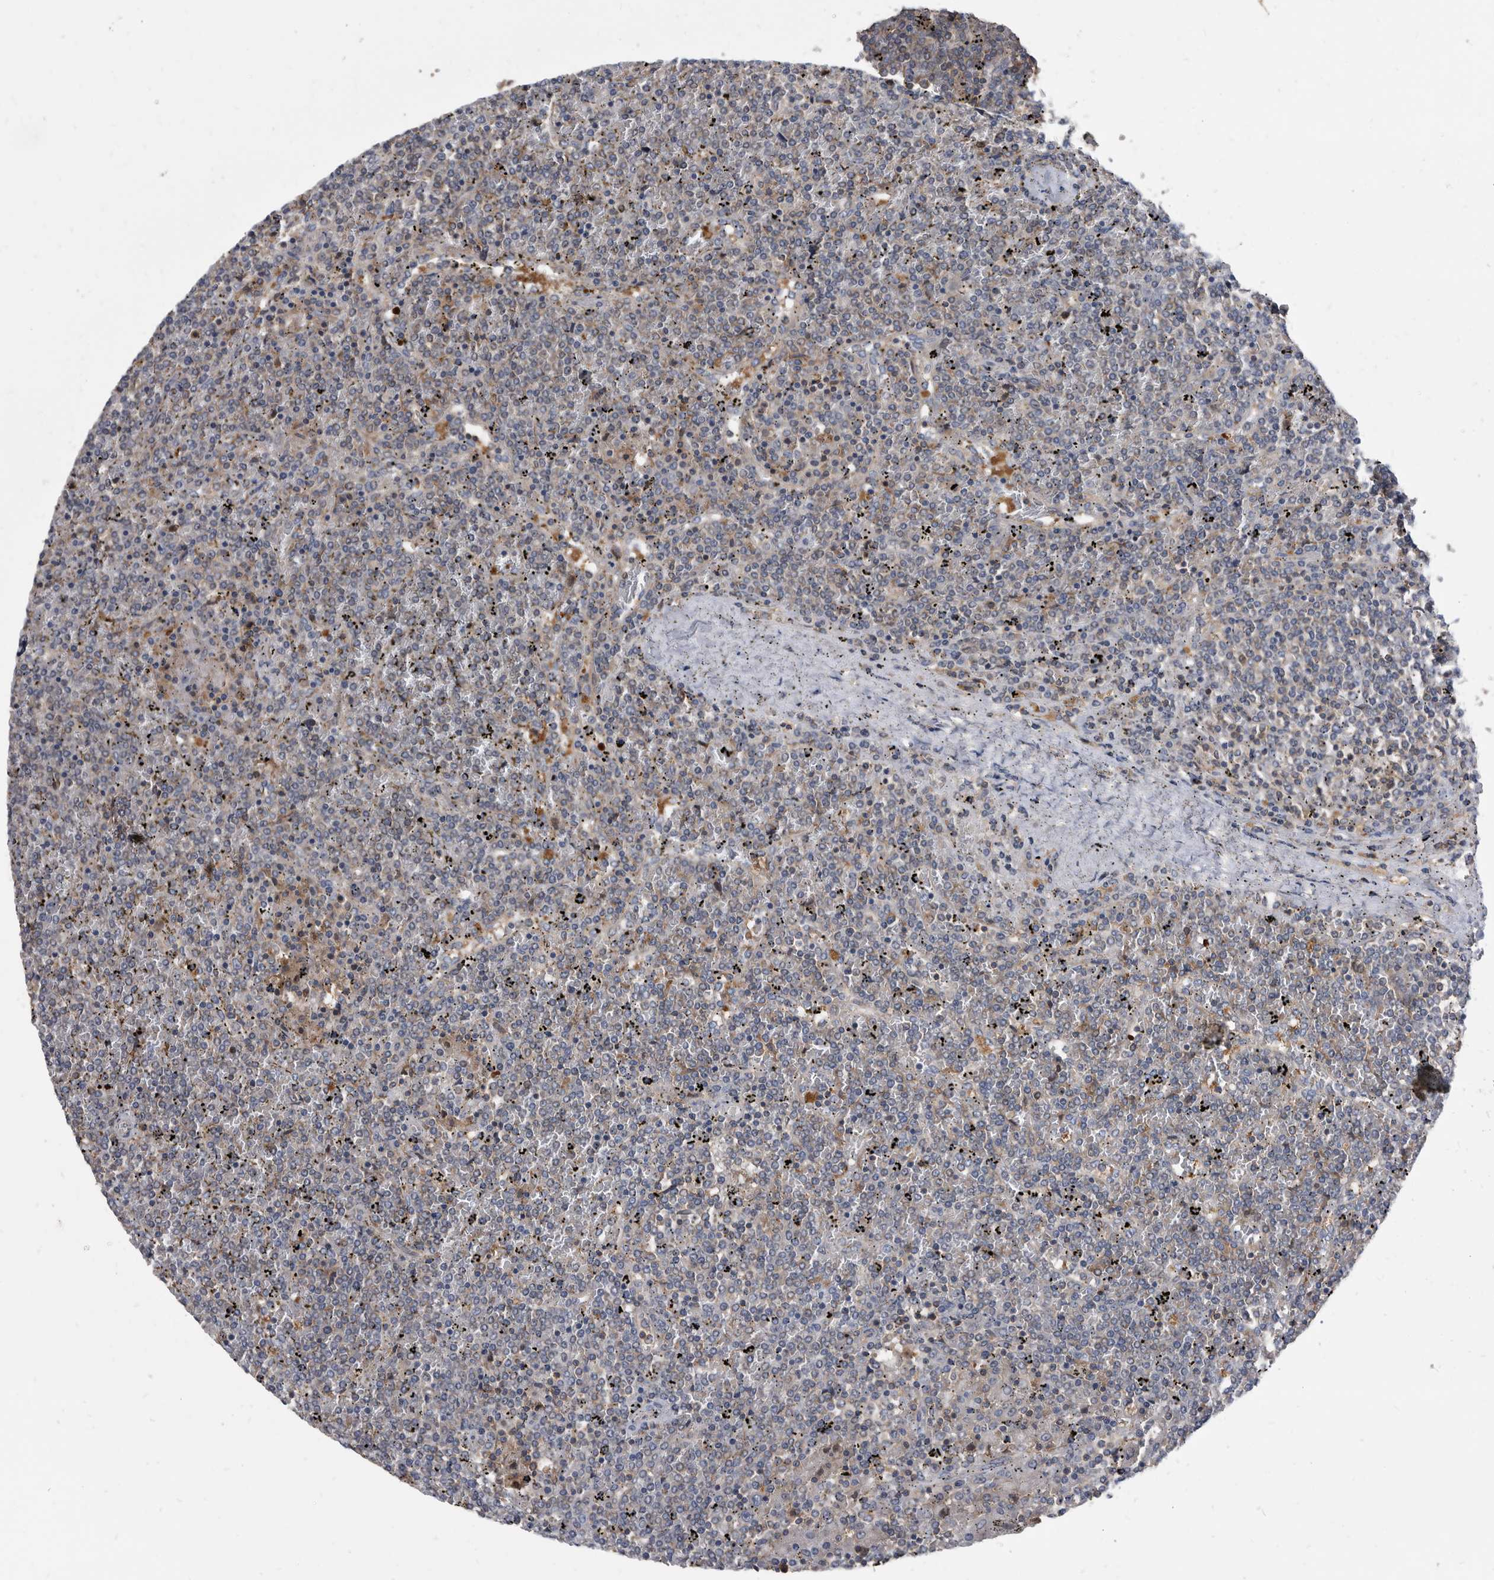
{"staining": {"intensity": "negative", "quantity": "none", "location": "none"}, "tissue": "lymphoma", "cell_type": "Tumor cells", "image_type": "cancer", "snomed": [{"axis": "morphology", "description": "Malignant lymphoma, non-Hodgkin's type, Low grade"}, {"axis": "topography", "description": "Spleen"}], "caption": "Immunohistochemistry of human lymphoma demonstrates no positivity in tumor cells.", "gene": "APEH", "patient": {"sex": "female", "age": 19}}